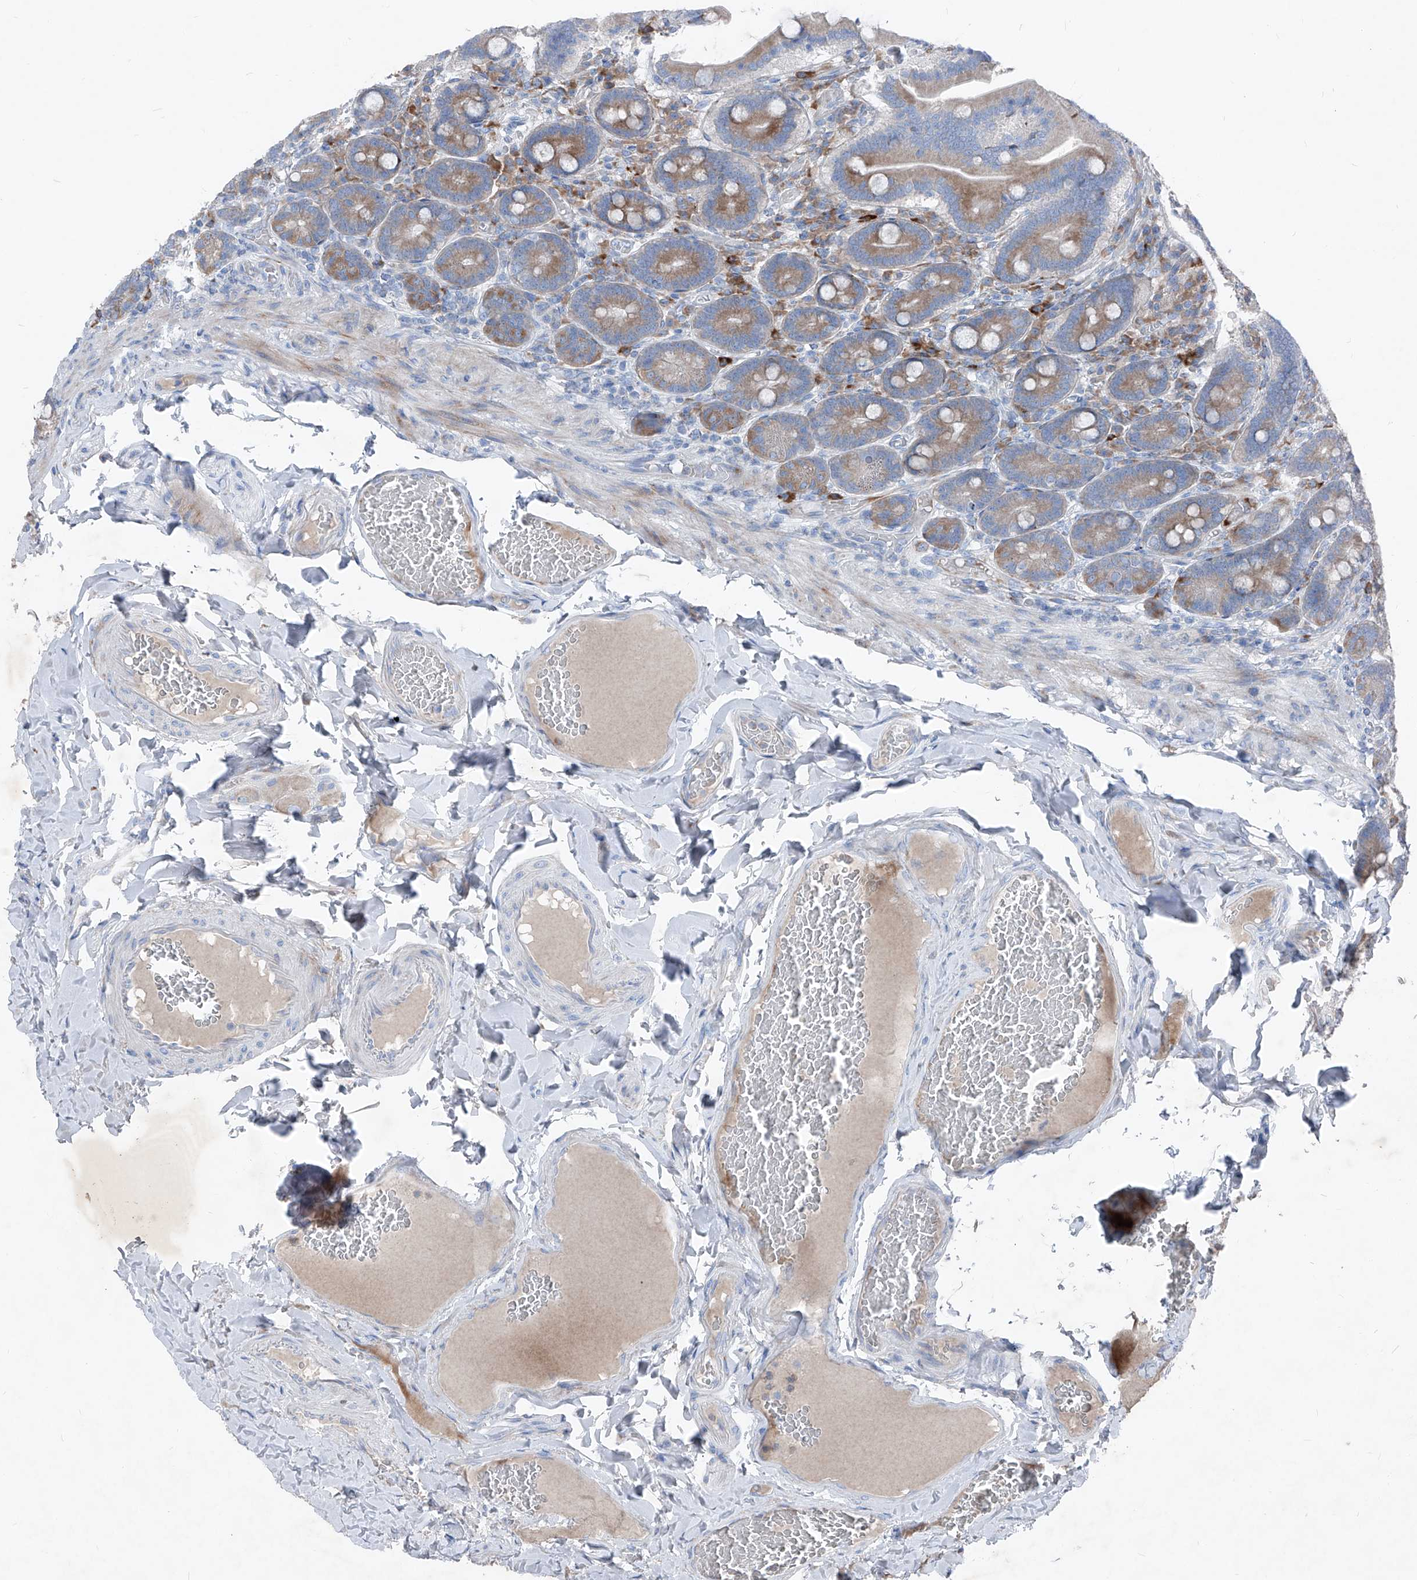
{"staining": {"intensity": "strong", "quantity": "25%-75%", "location": "cytoplasmic/membranous"}, "tissue": "duodenum", "cell_type": "Glandular cells", "image_type": "normal", "snomed": [{"axis": "morphology", "description": "Normal tissue, NOS"}, {"axis": "topography", "description": "Duodenum"}], "caption": "Immunohistochemistry (IHC) of normal human duodenum displays high levels of strong cytoplasmic/membranous positivity in about 25%-75% of glandular cells. (IHC, brightfield microscopy, high magnification).", "gene": "IFI27", "patient": {"sex": "female", "age": 62}}